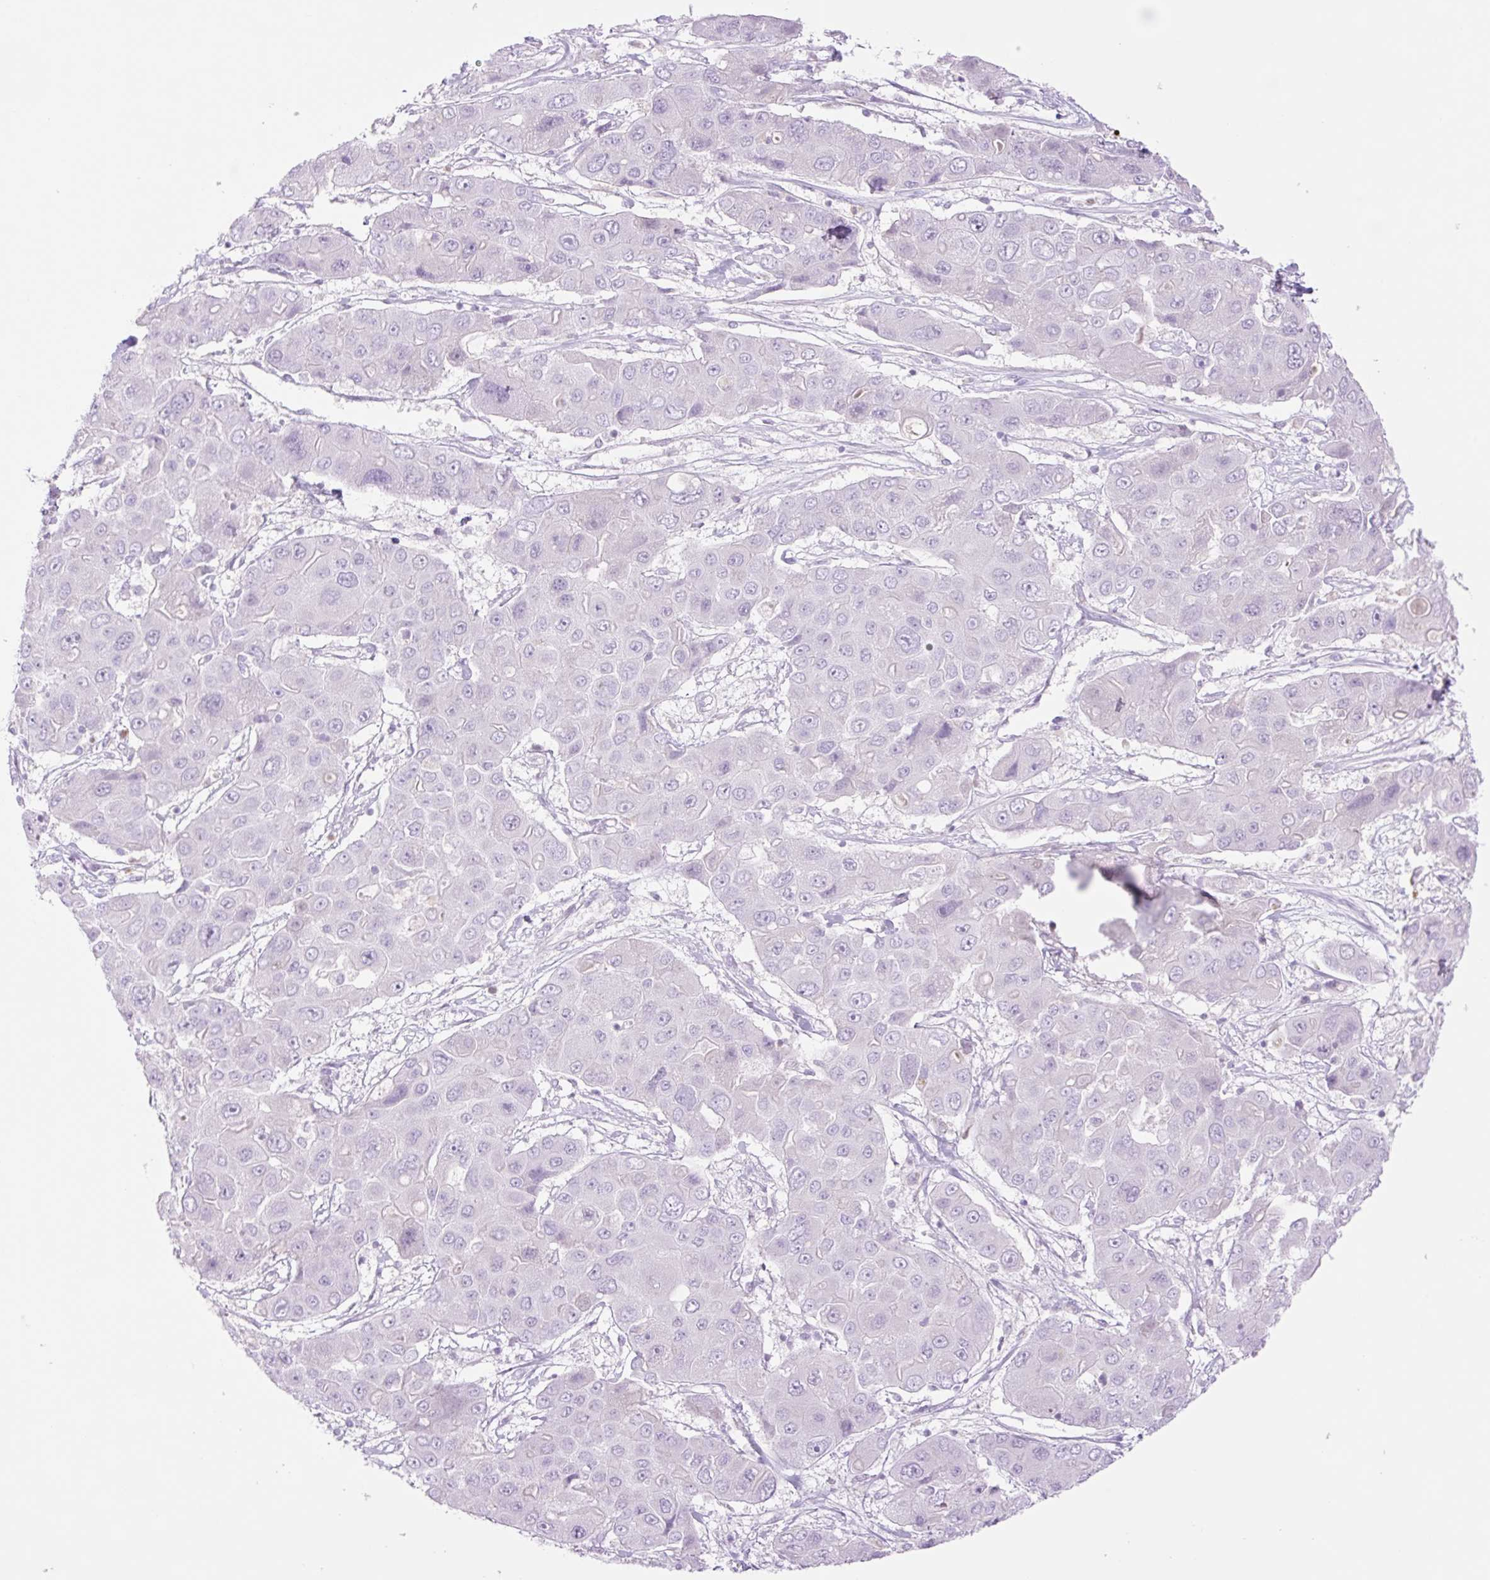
{"staining": {"intensity": "negative", "quantity": "none", "location": "none"}, "tissue": "liver cancer", "cell_type": "Tumor cells", "image_type": "cancer", "snomed": [{"axis": "morphology", "description": "Cholangiocarcinoma"}, {"axis": "topography", "description": "Liver"}], "caption": "This photomicrograph is of liver cancer (cholangiocarcinoma) stained with immunohistochemistry to label a protein in brown with the nuclei are counter-stained blue. There is no positivity in tumor cells.", "gene": "TBX15", "patient": {"sex": "male", "age": 67}}